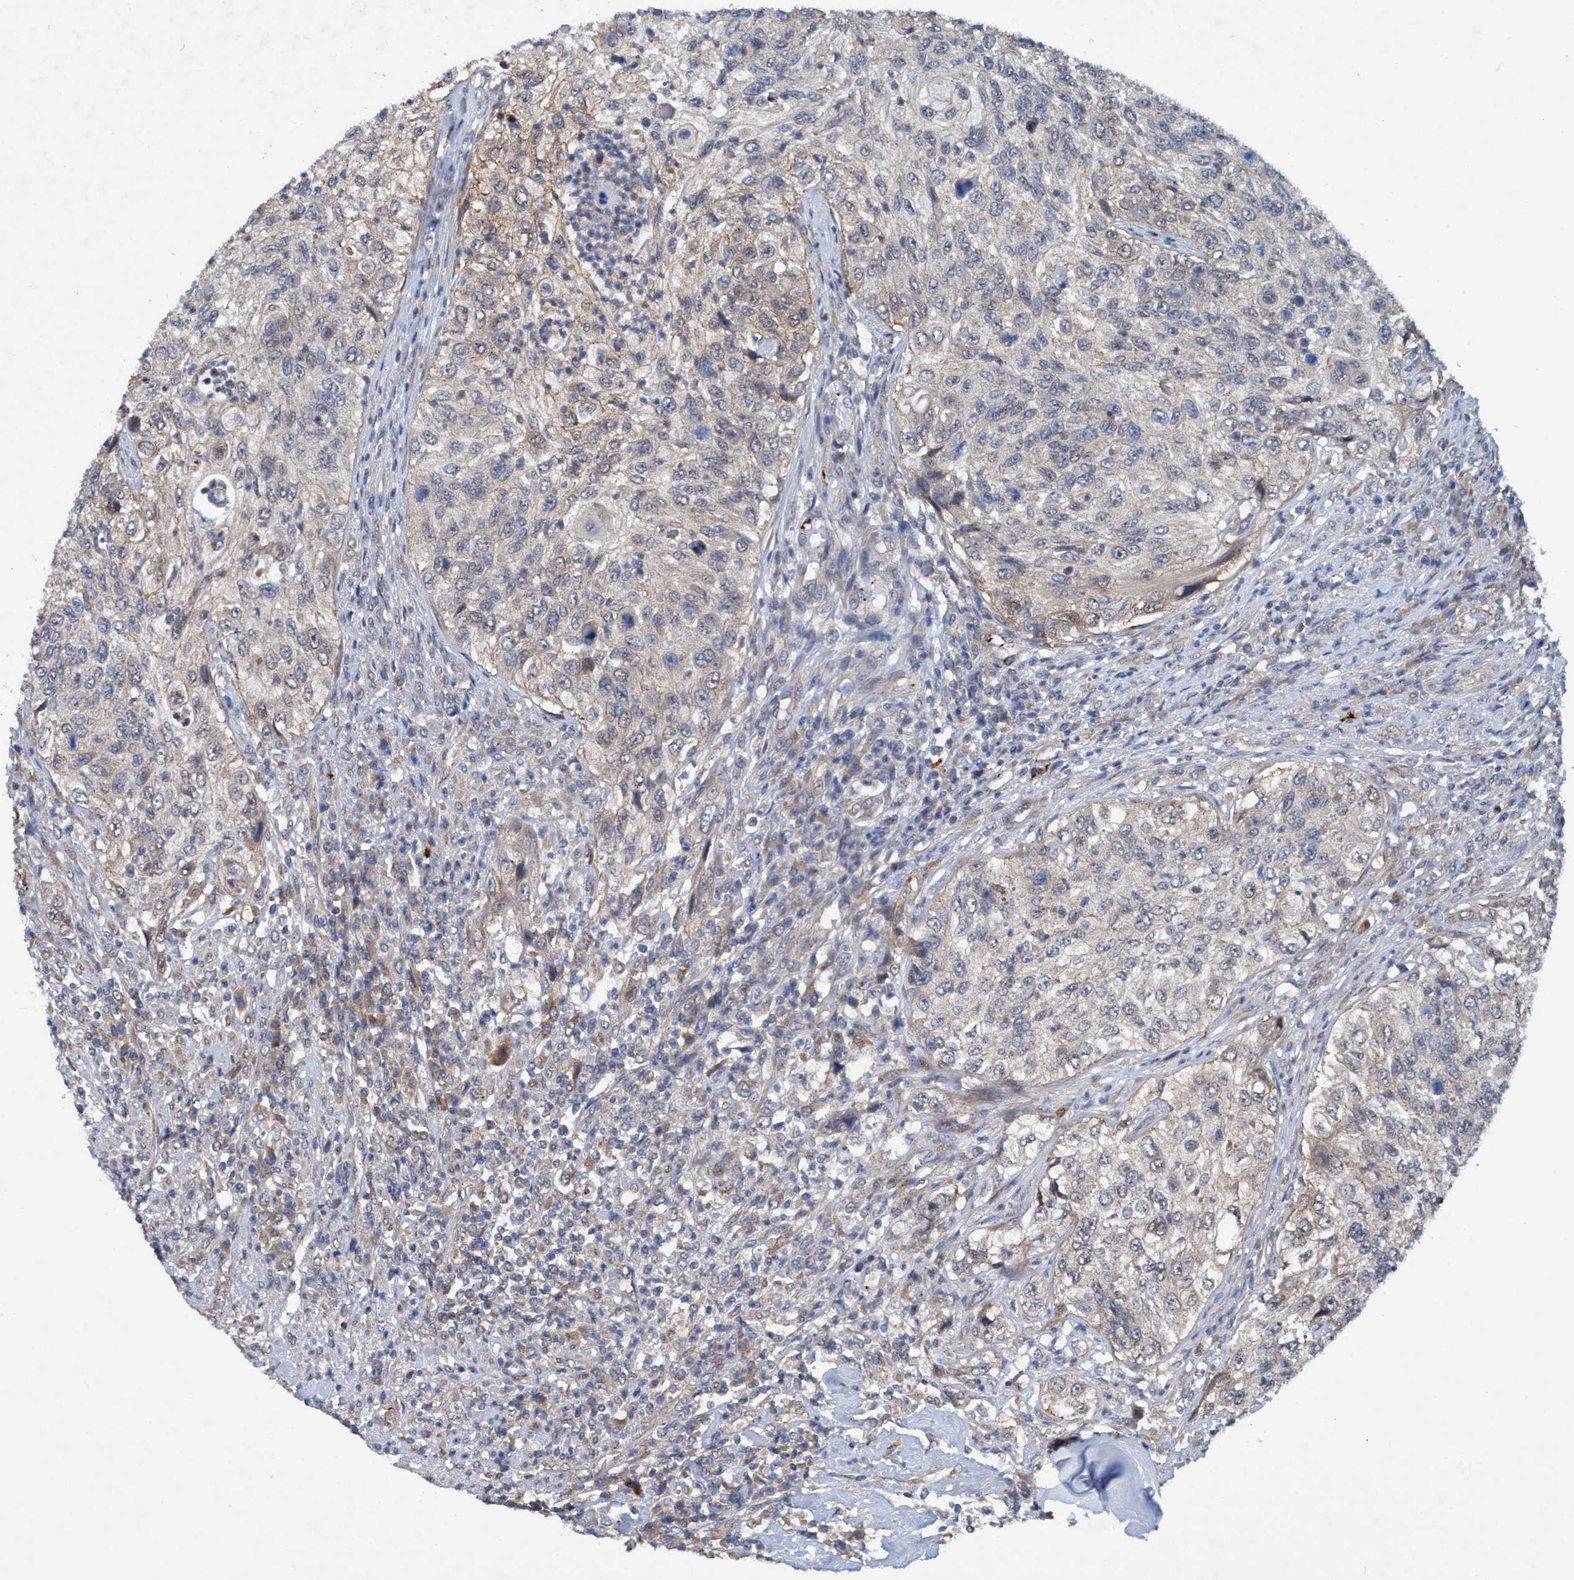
{"staining": {"intensity": "negative", "quantity": "none", "location": "none"}, "tissue": "urothelial cancer", "cell_type": "Tumor cells", "image_type": "cancer", "snomed": [{"axis": "morphology", "description": "Urothelial carcinoma, High grade"}, {"axis": "topography", "description": "Urinary bladder"}], "caption": "Immunohistochemistry (IHC) histopathology image of neoplastic tissue: human urothelial carcinoma (high-grade) stained with DAB shows no significant protein positivity in tumor cells.", "gene": "TRIM65", "patient": {"sex": "female", "age": 60}}